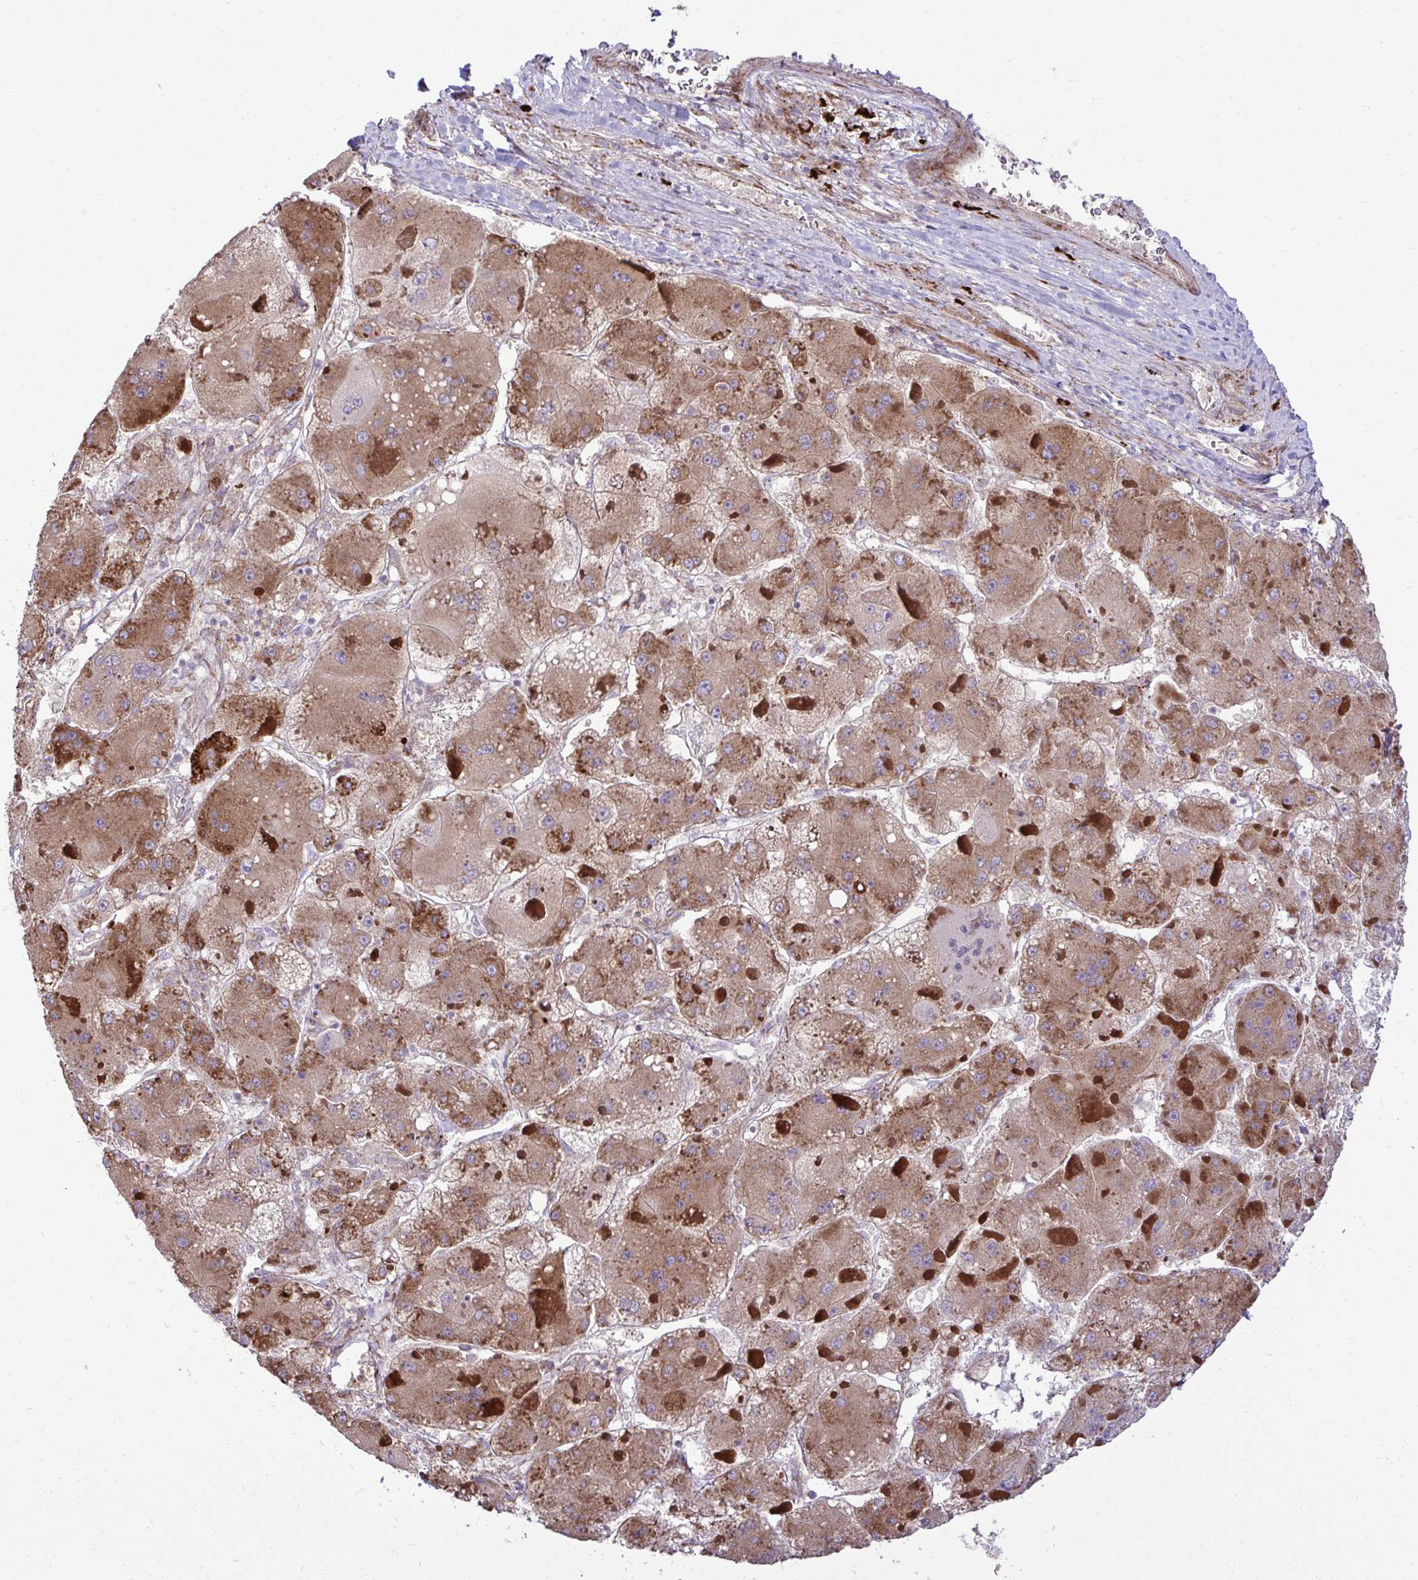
{"staining": {"intensity": "moderate", "quantity": ">75%", "location": "cytoplasmic/membranous"}, "tissue": "liver cancer", "cell_type": "Tumor cells", "image_type": "cancer", "snomed": [{"axis": "morphology", "description": "Carcinoma, Hepatocellular, NOS"}, {"axis": "topography", "description": "Liver"}], "caption": "Liver cancer (hepatocellular carcinoma) tissue reveals moderate cytoplasmic/membranous staining in about >75% of tumor cells, visualized by immunohistochemistry.", "gene": "LIMS1", "patient": {"sex": "female", "age": 73}}